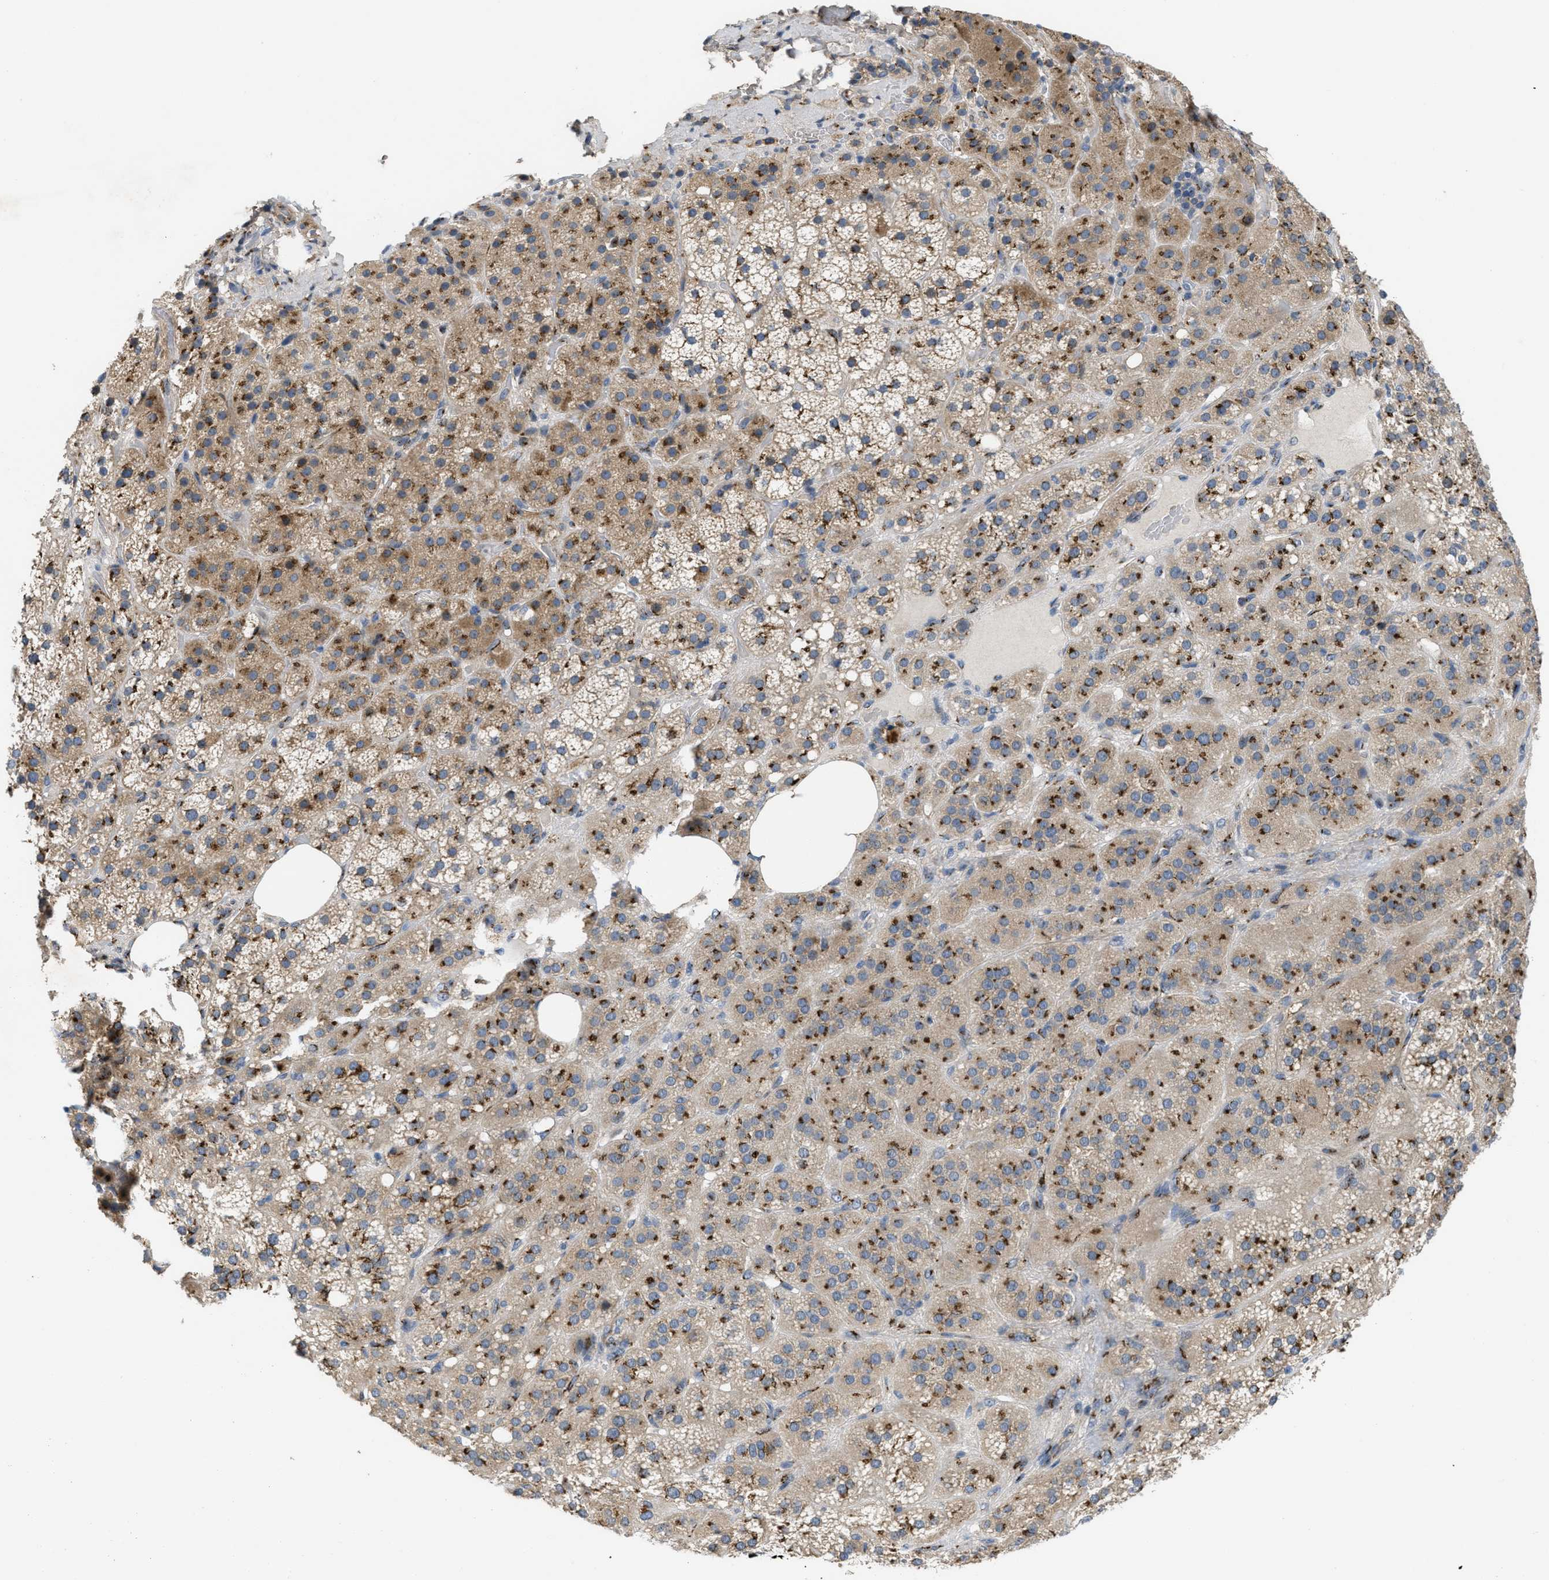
{"staining": {"intensity": "strong", "quantity": "25%-75%", "location": "cytoplasmic/membranous"}, "tissue": "adrenal gland", "cell_type": "Glandular cells", "image_type": "normal", "snomed": [{"axis": "morphology", "description": "Normal tissue, NOS"}, {"axis": "topography", "description": "Adrenal gland"}], "caption": "Benign adrenal gland shows strong cytoplasmic/membranous positivity in about 25%-75% of glandular cells The staining was performed using DAB to visualize the protein expression in brown, while the nuclei were stained in blue with hematoxylin (Magnification: 20x)..", "gene": "ZNF70", "patient": {"sex": "female", "age": 59}}